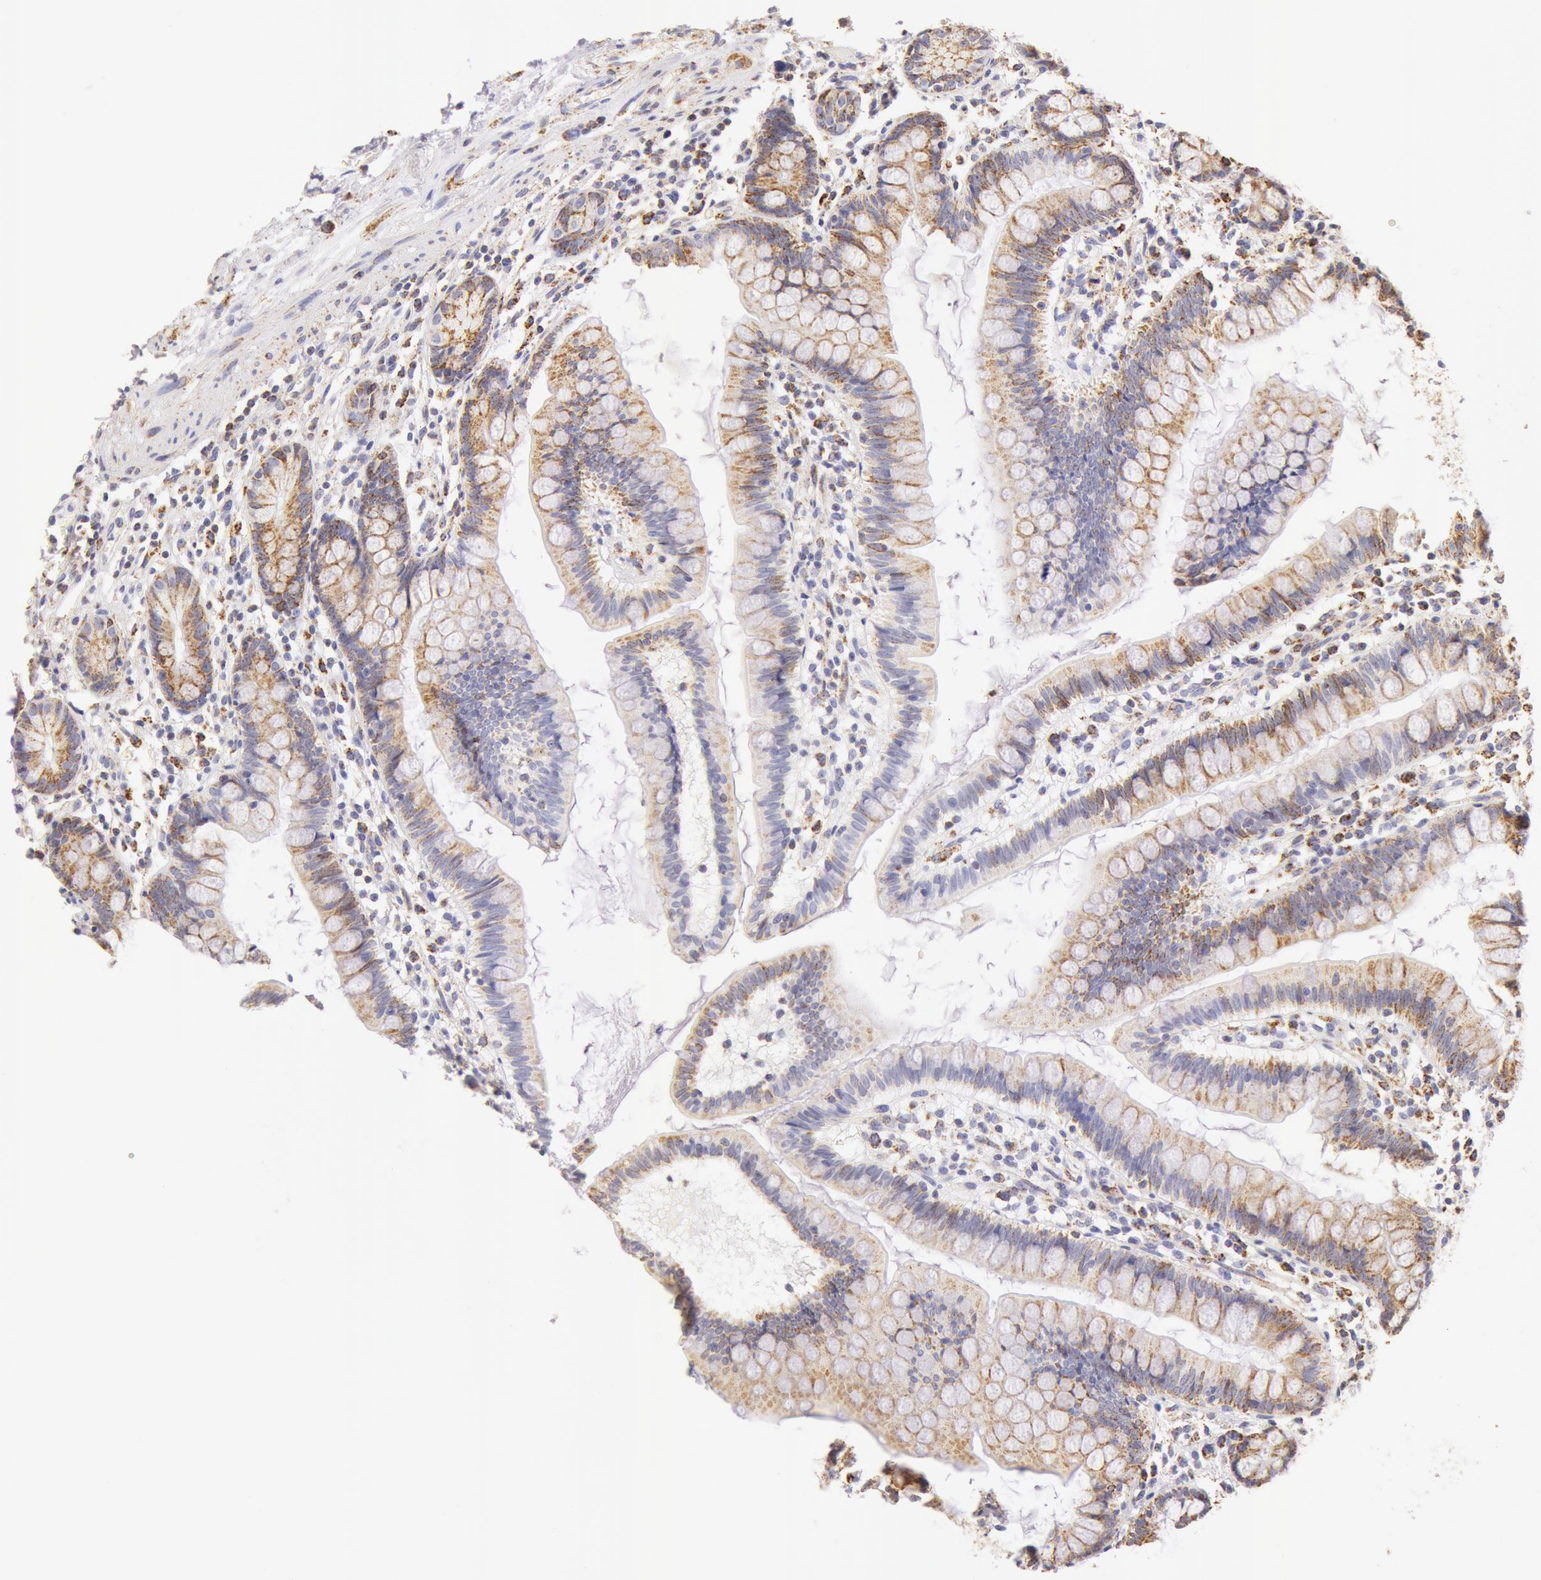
{"staining": {"intensity": "moderate", "quantity": "25%-75%", "location": "cytoplasmic/membranous"}, "tissue": "small intestine", "cell_type": "Glandular cells", "image_type": "normal", "snomed": [{"axis": "morphology", "description": "Normal tissue, NOS"}, {"axis": "topography", "description": "Small intestine"}], "caption": "A high-resolution image shows immunohistochemistry staining of benign small intestine, which displays moderate cytoplasmic/membranous positivity in approximately 25%-75% of glandular cells.", "gene": "ATP5F1B", "patient": {"sex": "female", "age": 51}}